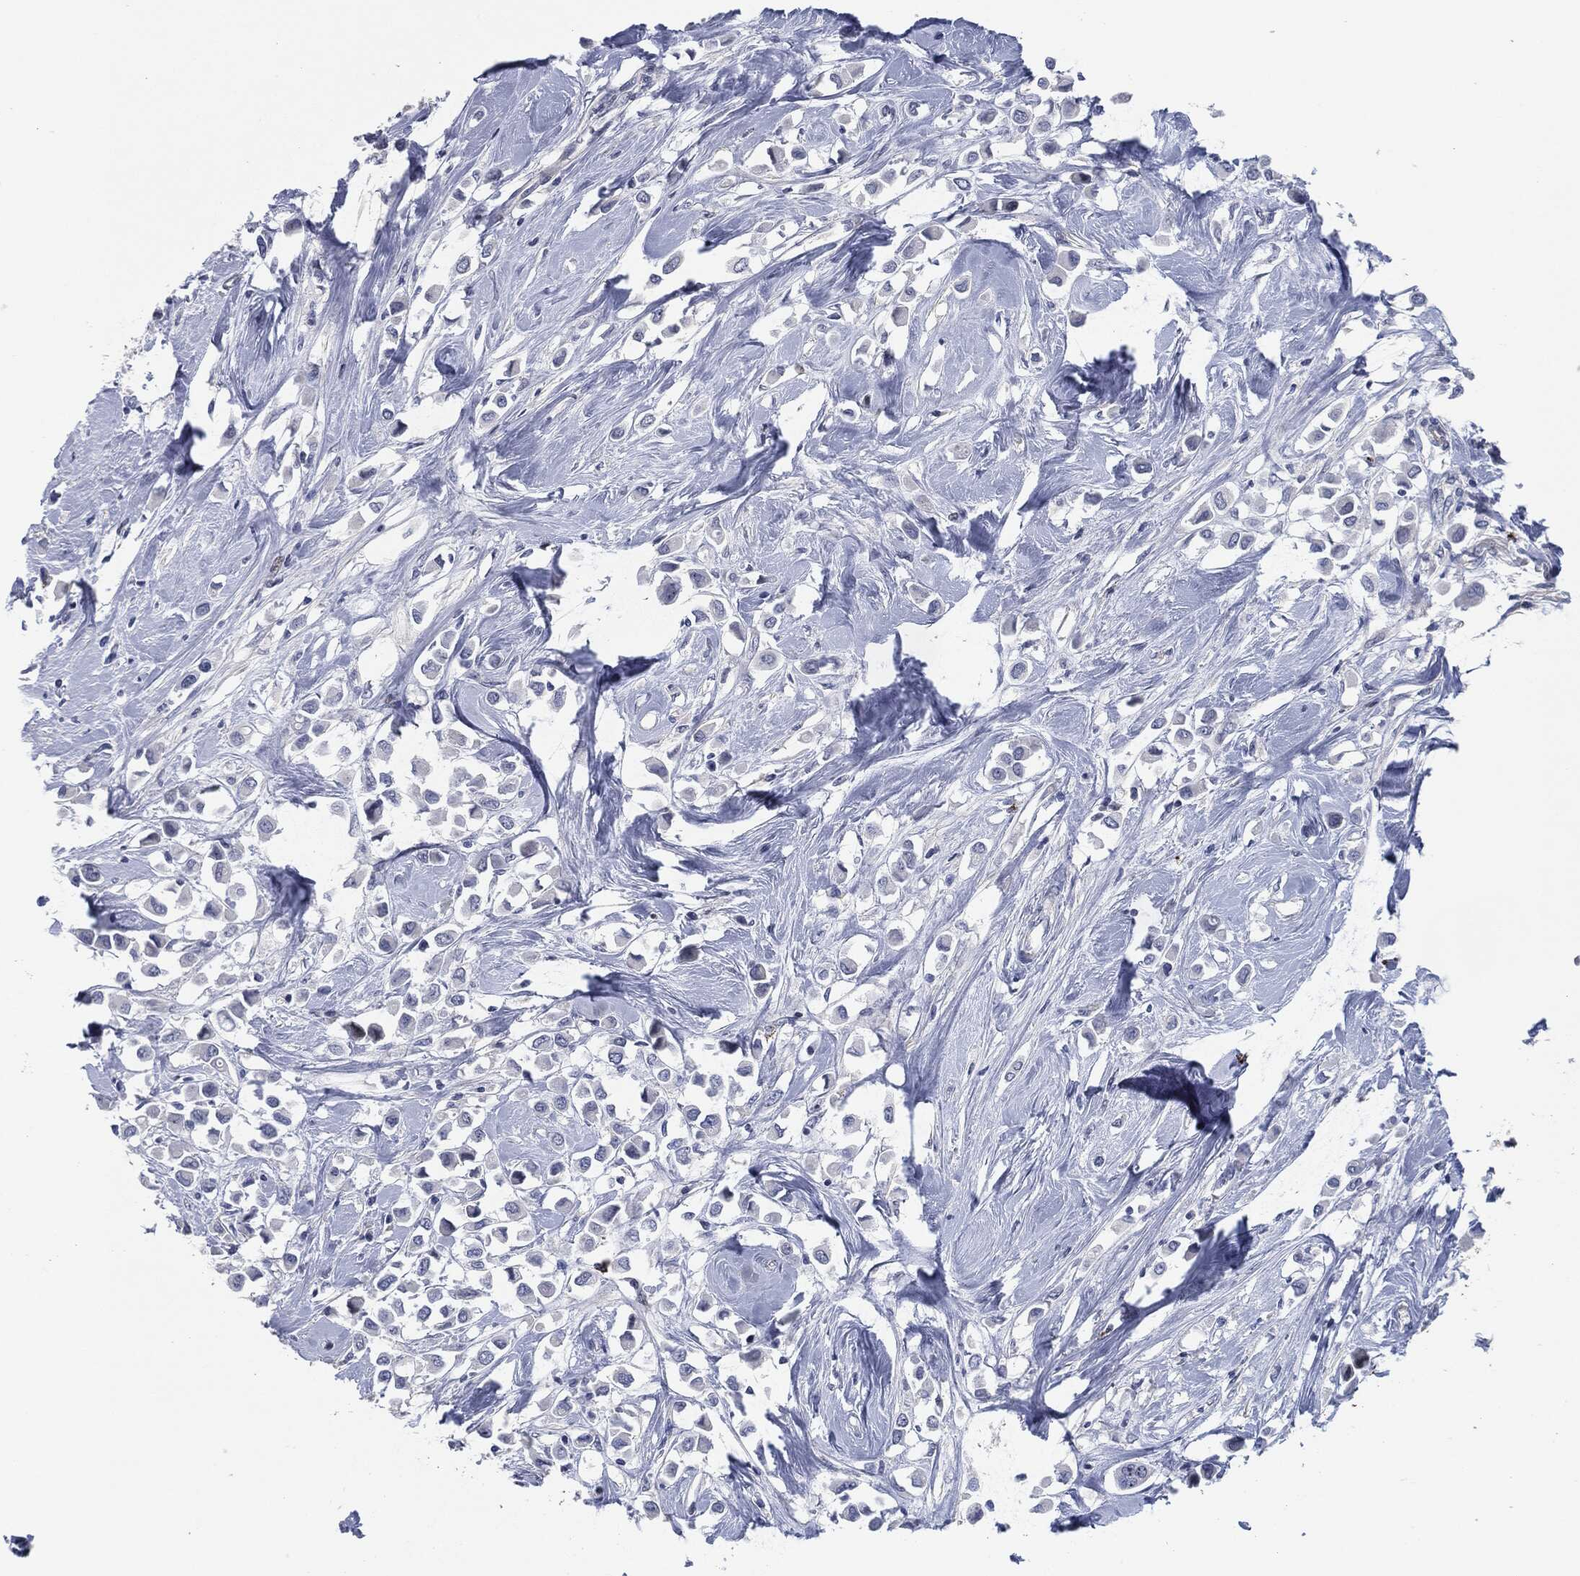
{"staining": {"intensity": "negative", "quantity": "none", "location": "none"}, "tissue": "breast cancer", "cell_type": "Tumor cells", "image_type": "cancer", "snomed": [{"axis": "morphology", "description": "Duct carcinoma"}, {"axis": "topography", "description": "Breast"}], "caption": "Immunohistochemistry (IHC) histopathology image of human breast cancer (infiltrating ductal carcinoma) stained for a protein (brown), which exhibits no expression in tumor cells.", "gene": "MPO", "patient": {"sex": "female", "age": 61}}